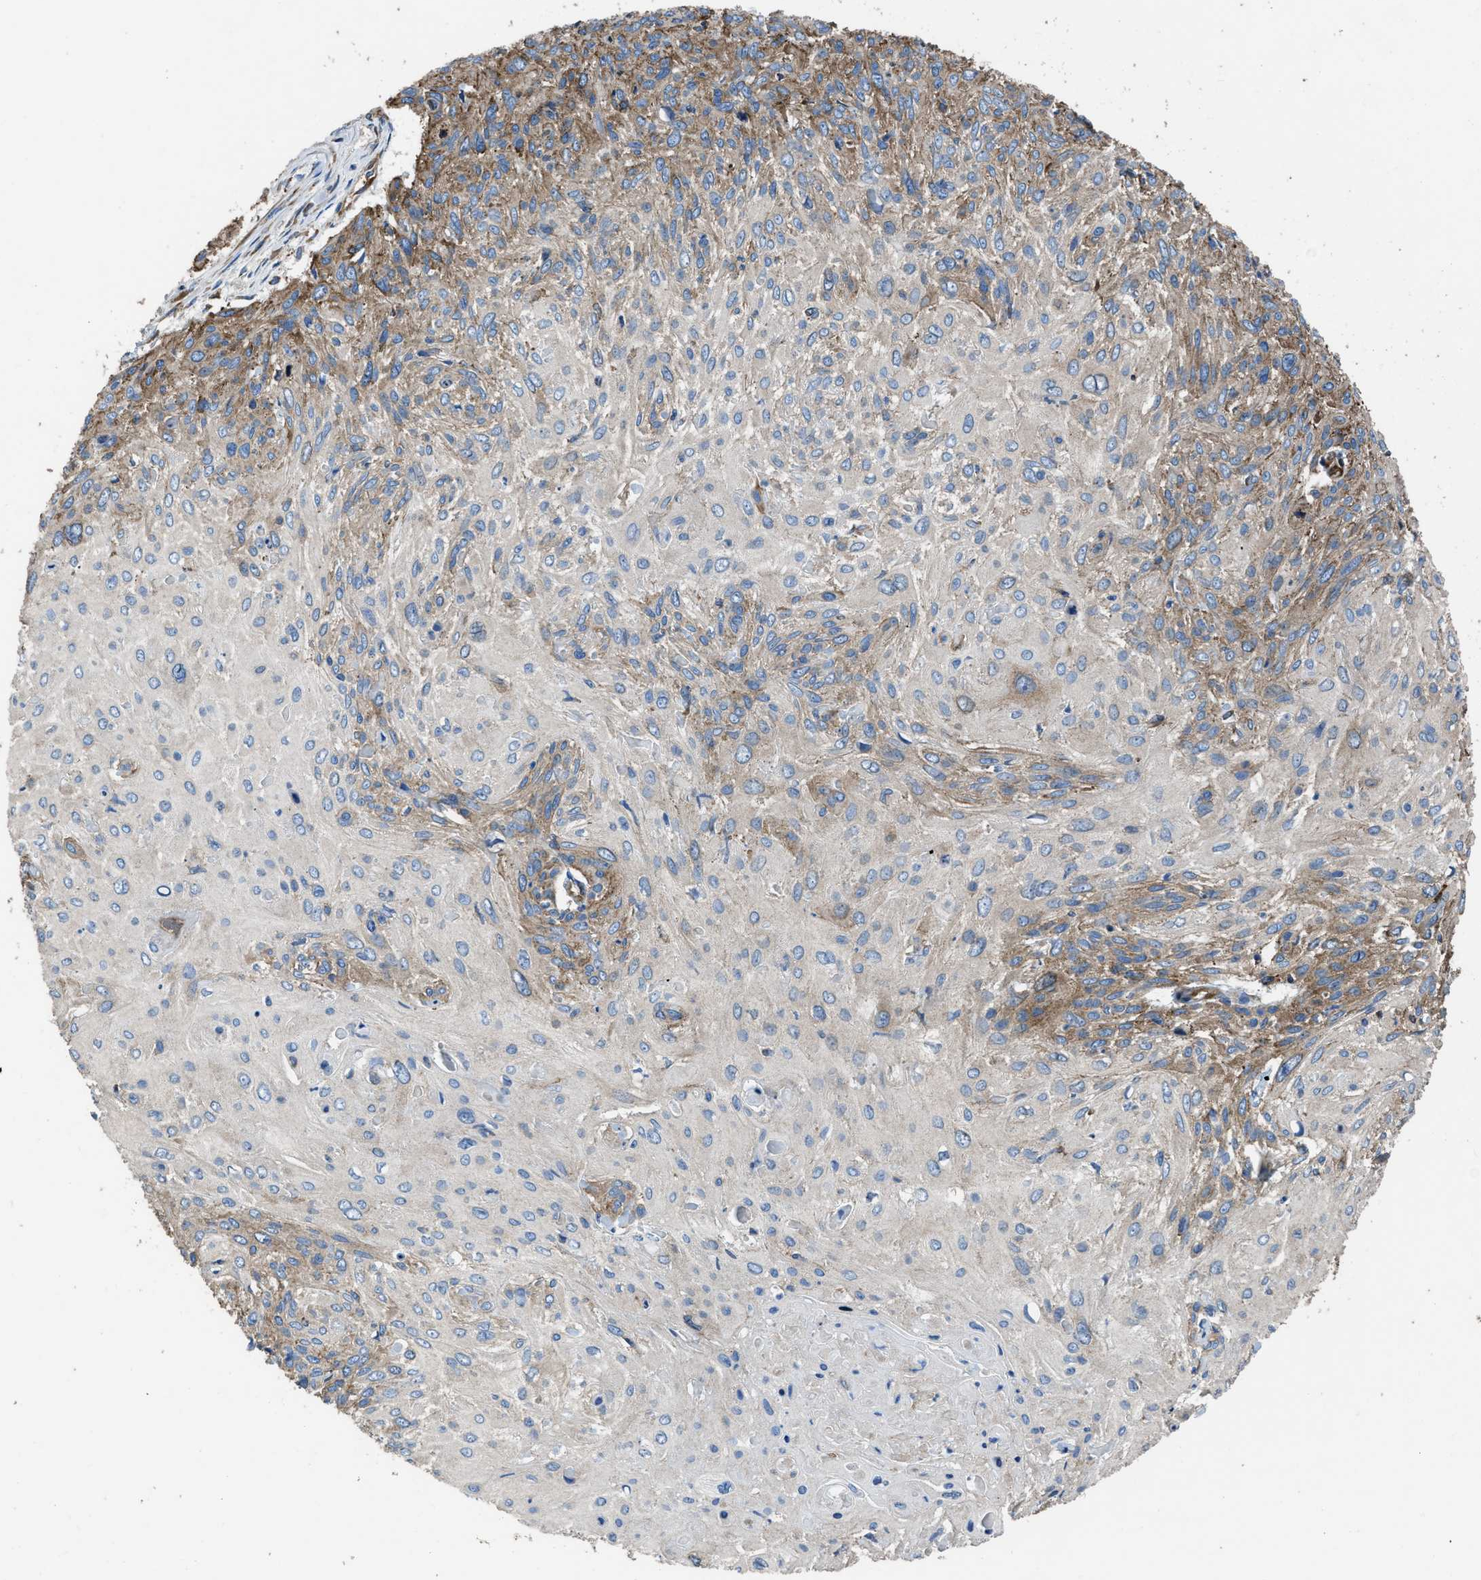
{"staining": {"intensity": "moderate", "quantity": "<25%", "location": "cytoplasmic/membranous"}, "tissue": "cervical cancer", "cell_type": "Tumor cells", "image_type": "cancer", "snomed": [{"axis": "morphology", "description": "Squamous cell carcinoma, NOS"}, {"axis": "topography", "description": "Cervix"}], "caption": "Tumor cells demonstrate low levels of moderate cytoplasmic/membranous expression in approximately <25% of cells in cervical cancer. (Stains: DAB (3,3'-diaminobenzidine) in brown, nuclei in blue, Microscopy: brightfield microscopy at high magnification).", "gene": "CAPRIN1", "patient": {"sex": "female", "age": 51}}